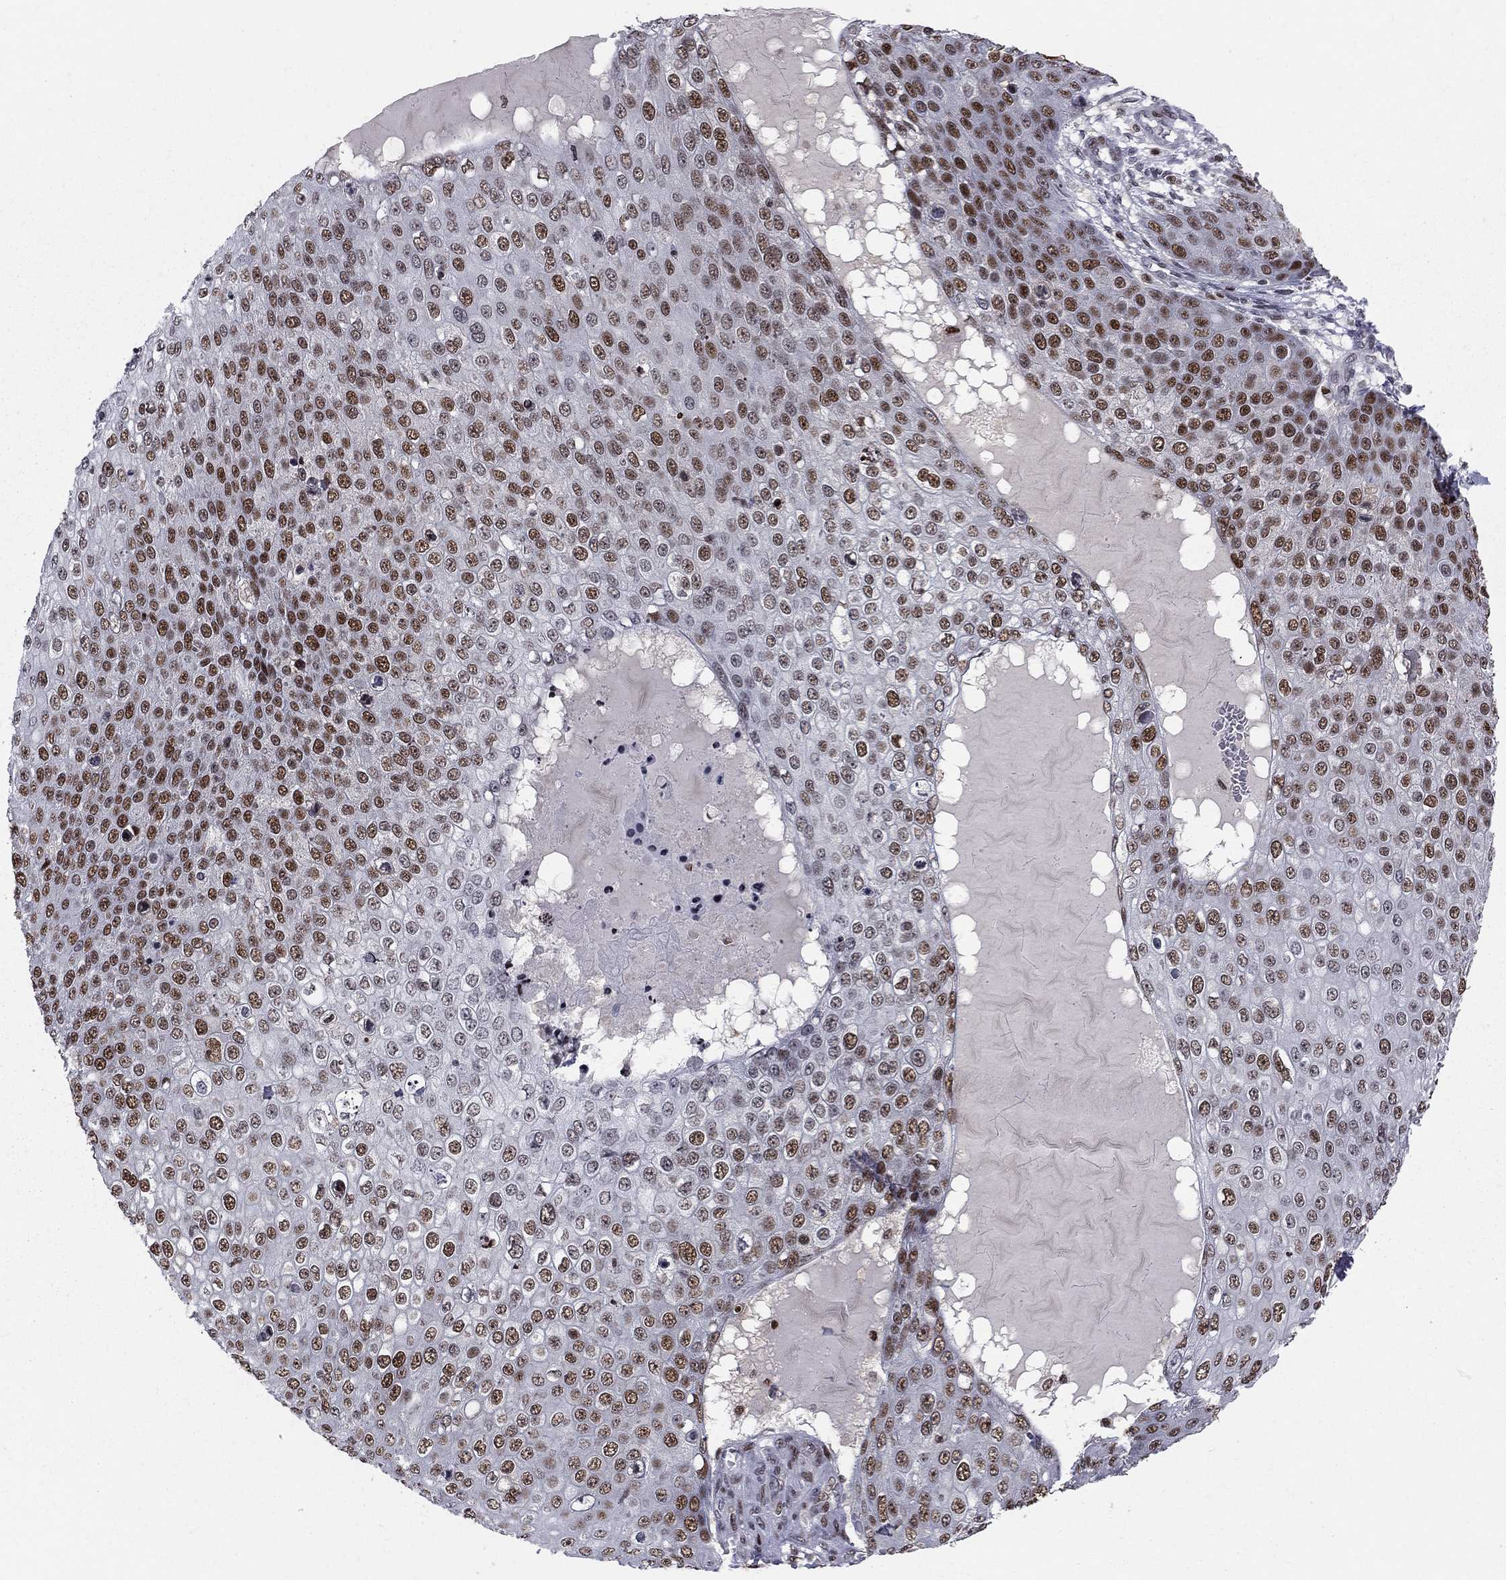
{"staining": {"intensity": "strong", "quantity": ">75%", "location": "nuclear"}, "tissue": "skin cancer", "cell_type": "Tumor cells", "image_type": "cancer", "snomed": [{"axis": "morphology", "description": "Squamous cell carcinoma, NOS"}, {"axis": "topography", "description": "Skin"}], "caption": "Strong nuclear protein staining is identified in approximately >75% of tumor cells in skin squamous cell carcinoma. (DAB (3,3'-diaminobenzidine) IHC with brightfield microscopy, high magnification).", "gene": "RNASEH2C", "patient": {"sex": "male", "age": 71}}